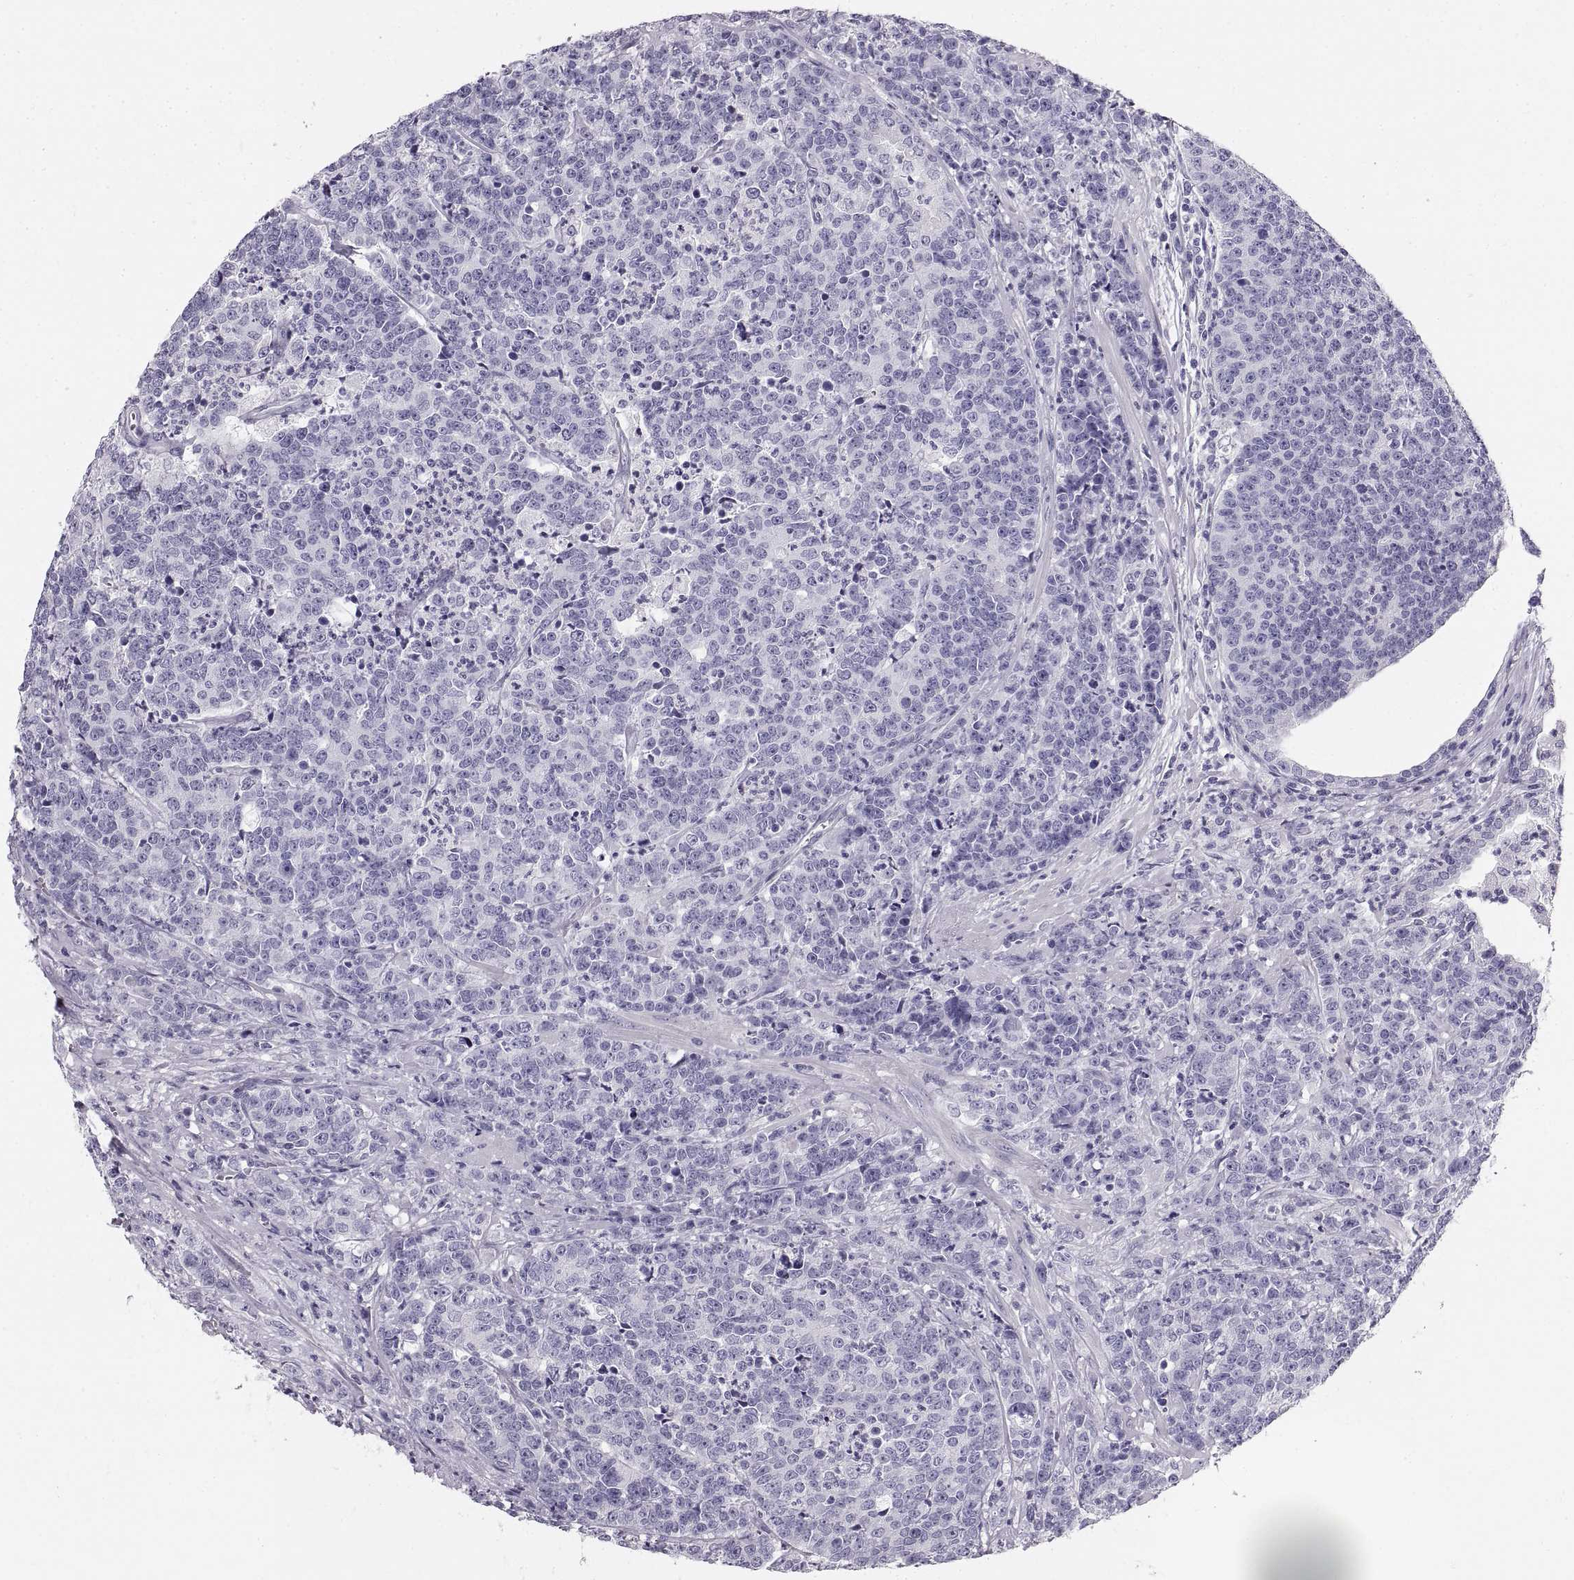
{"staining": {"intensity": "negative", "quantity": "none", "location": "none"}, "tissue": "prostate cancer", "cell_type": "Tumor cells", "image_type": "cancer", "snomed": [{"axis": "morphology", "description": "Adenocarcinoma, NOS"}, {"axis": "topography", "description": "Prostate"}], "caption": "Prostate adenocarcinoma was stained to show a protein in brown. There is no significant positivity in tumor cells.", "gene": "CRYAA", "patient": {"sex": "male", "age": 67}}